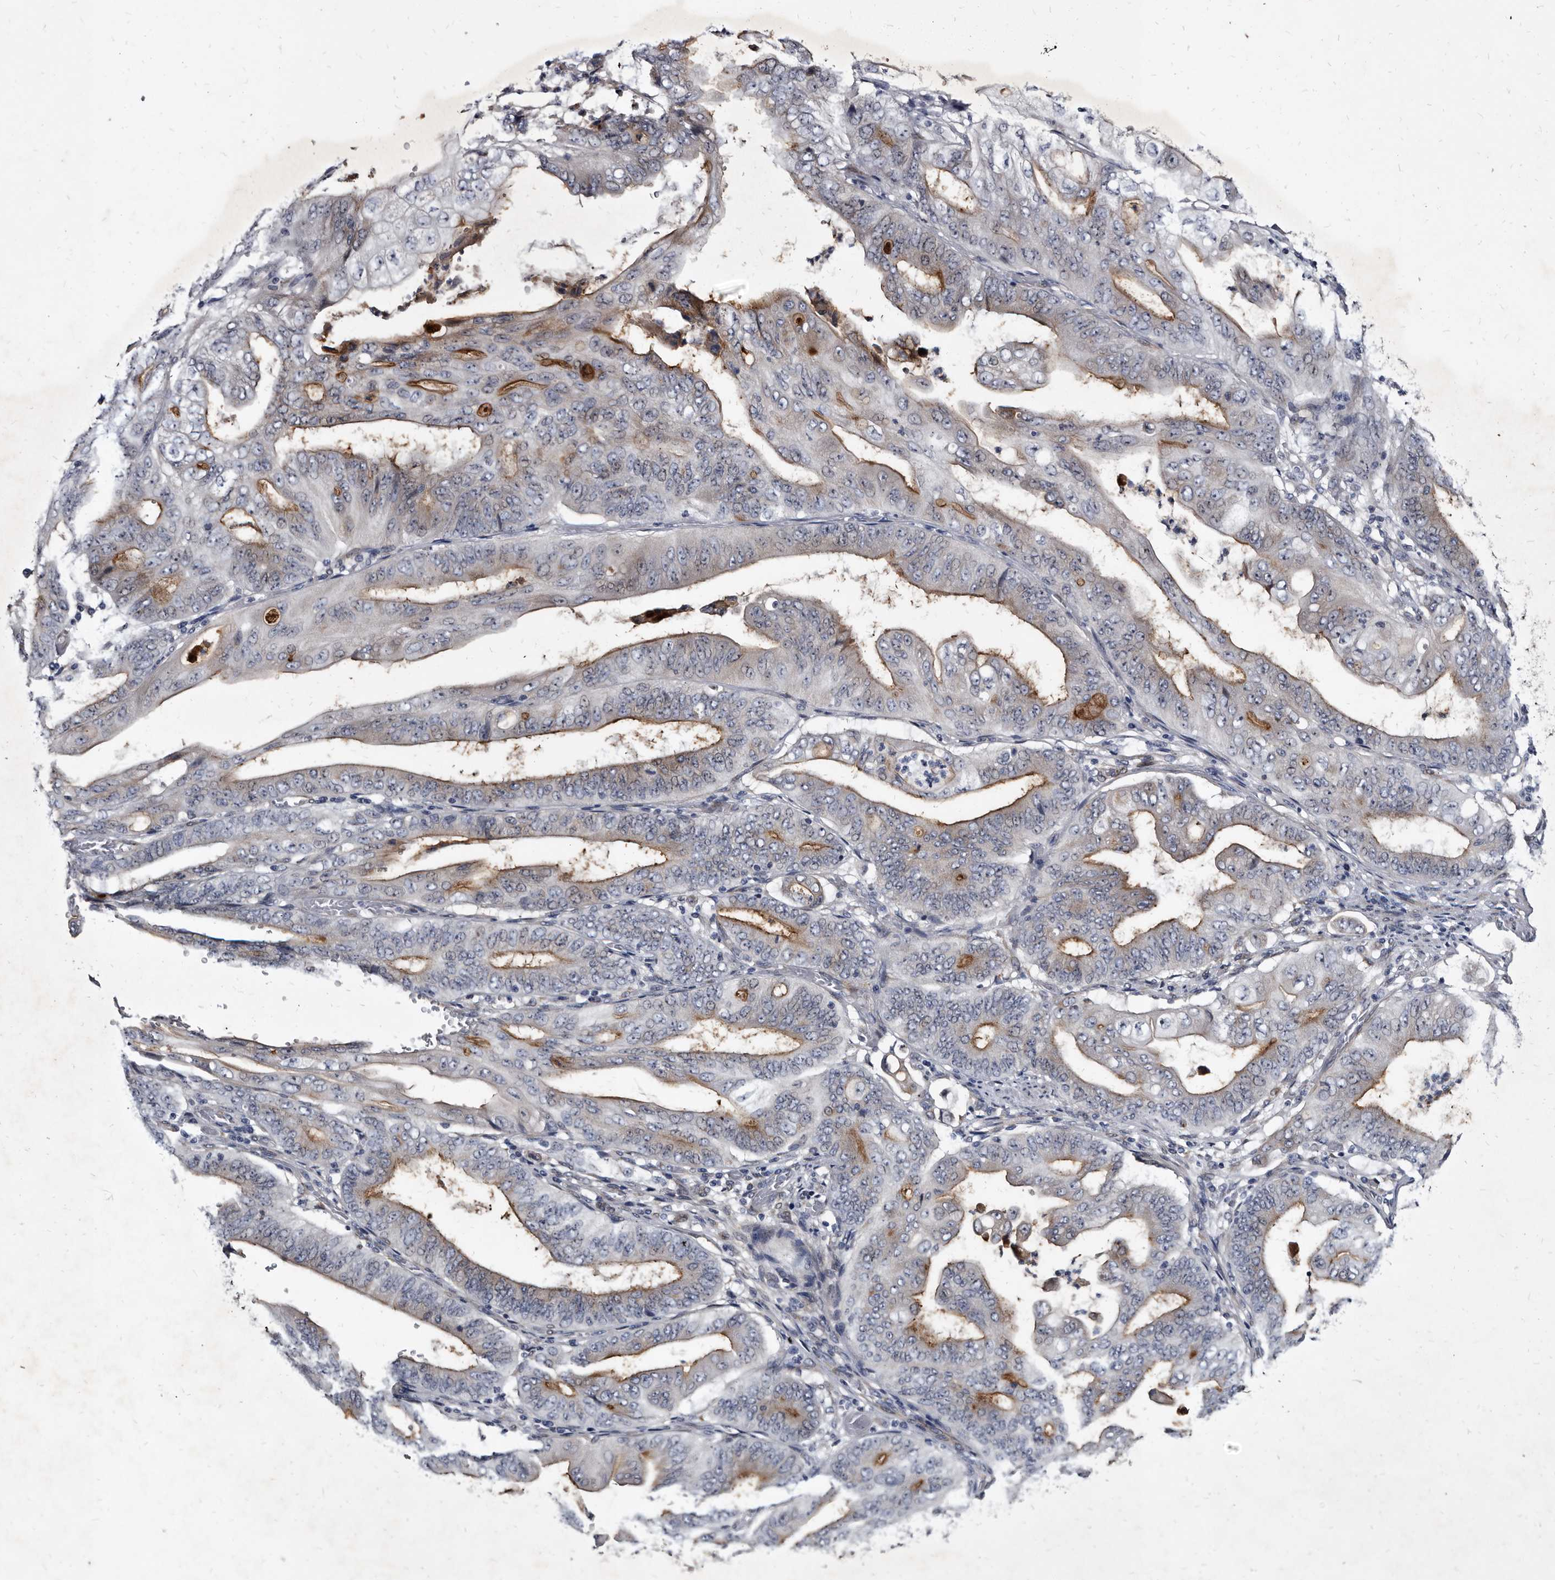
{"staining": {"intensity": "moderate", "quantity": "25%-75%", "location": "cytoplasmic/membranous"}, "tissue": "stomach cancer", "cell_type": "Tumor cells", "image_type": "cancer", "snomed": [{"axis": "morphology", "description": "Adenocarcinoma, NOS"}, {"axis": "topography", "description": "Stomach"}], "caption": "An image of human stomach cancer (adenocarcinoma) stained for a protein displays moderate cytoplasmic/membranous brown staining in tumor cells.", "gene": "PRSS8", "patient": {"sex": "female", "age": 73}}